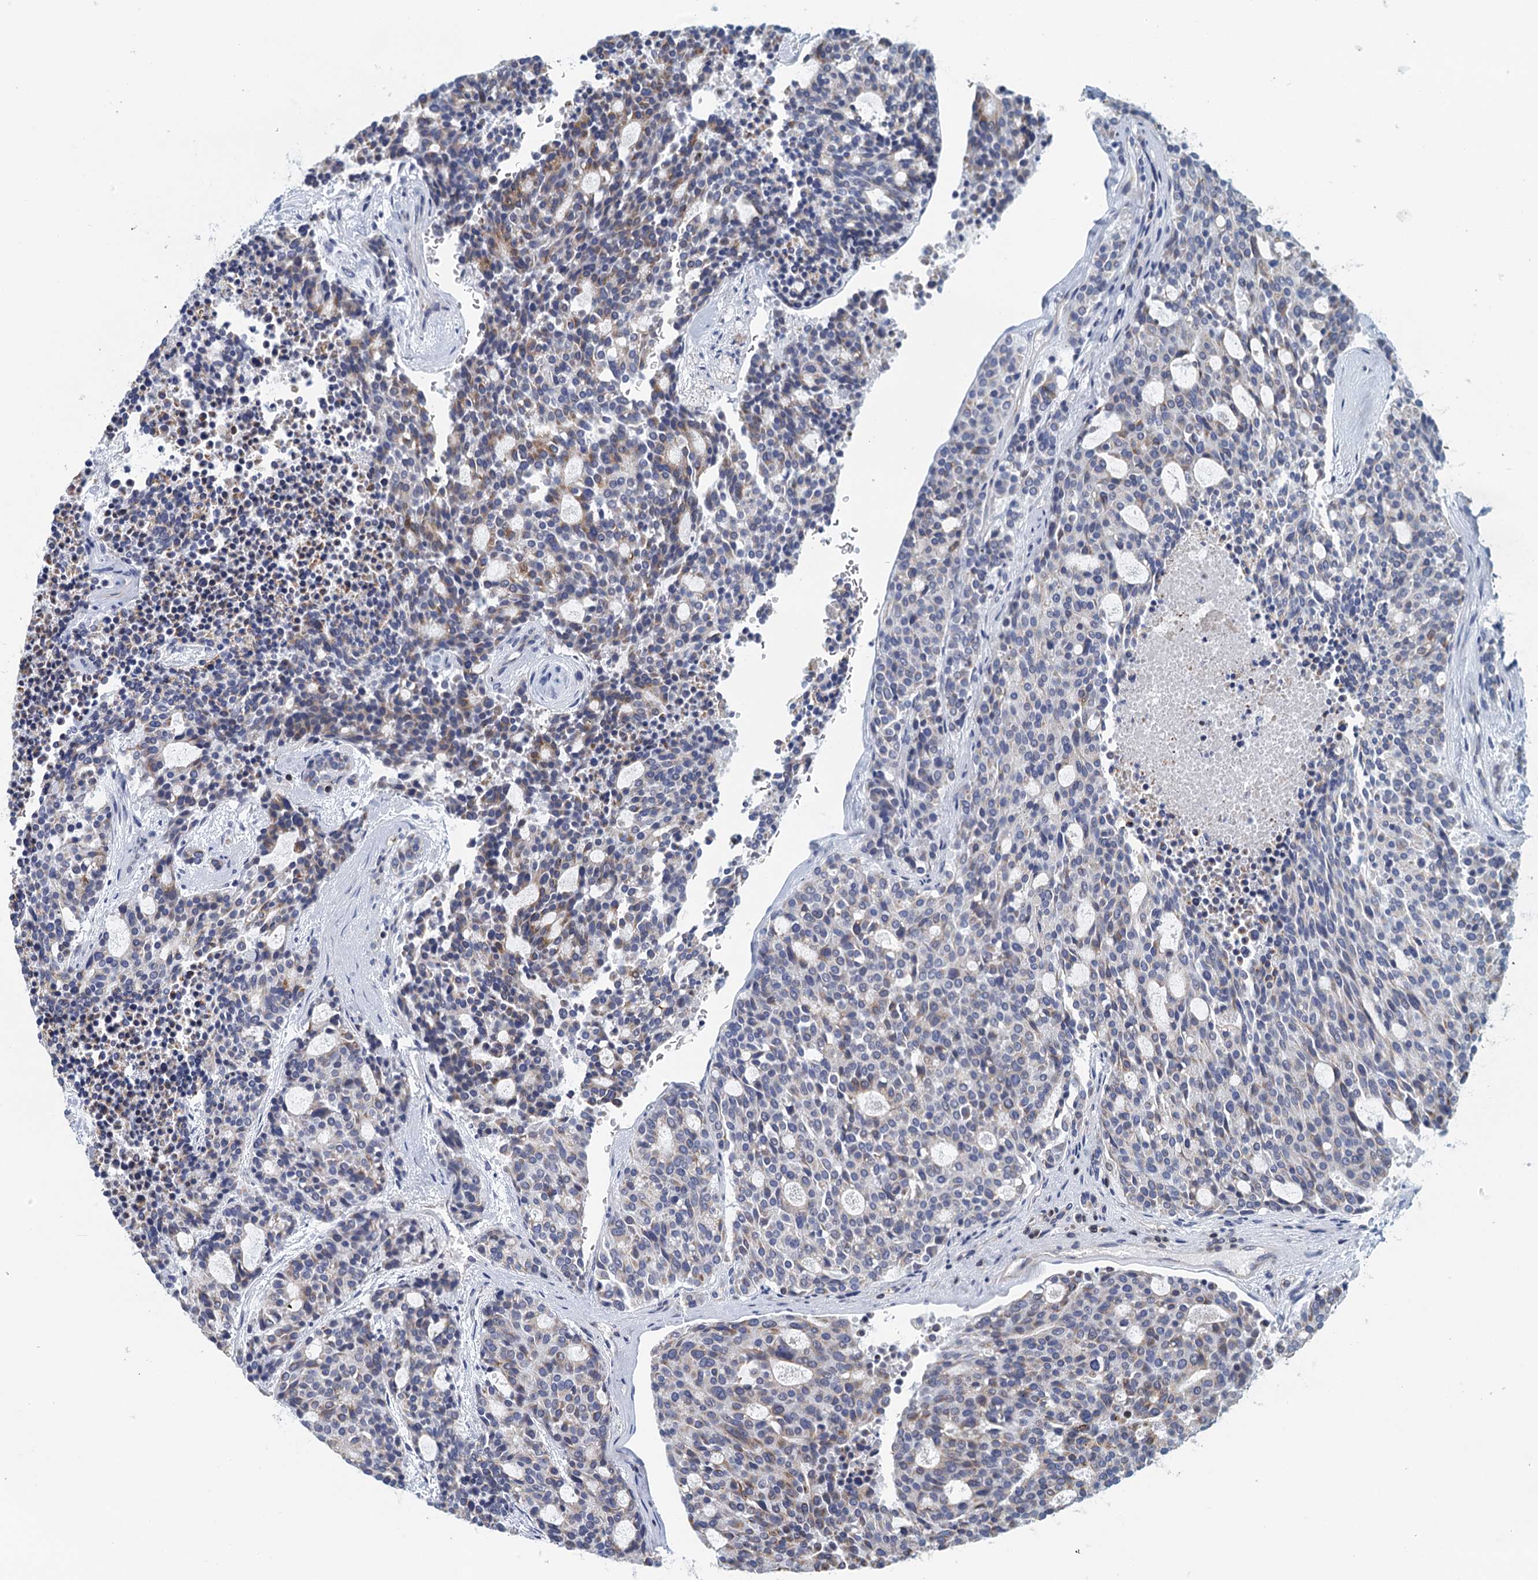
{"staining": {"intensity": "weak", "quantity": "<25%", "location": "cytoplasmic/membranous"}, "tissue": "carcinoid", "cell_type": "Tumor cells", "image_type": "cancer", "snomed": [{"axis": "morphology", "description": "Carcinoid, malignant, NOS"}, {"axis": "topography", "description": "Pancreas"}], "caption": "IHC of human carcinoid shows no positivity in tumor cells. (DAB (3,3'-diaminobenzidine) immunohistochemistry visualized using brightfield microscopy, high magnification).", "gene": "TRAF3IP3", "patient": {"sex": "female", "age": 54}}